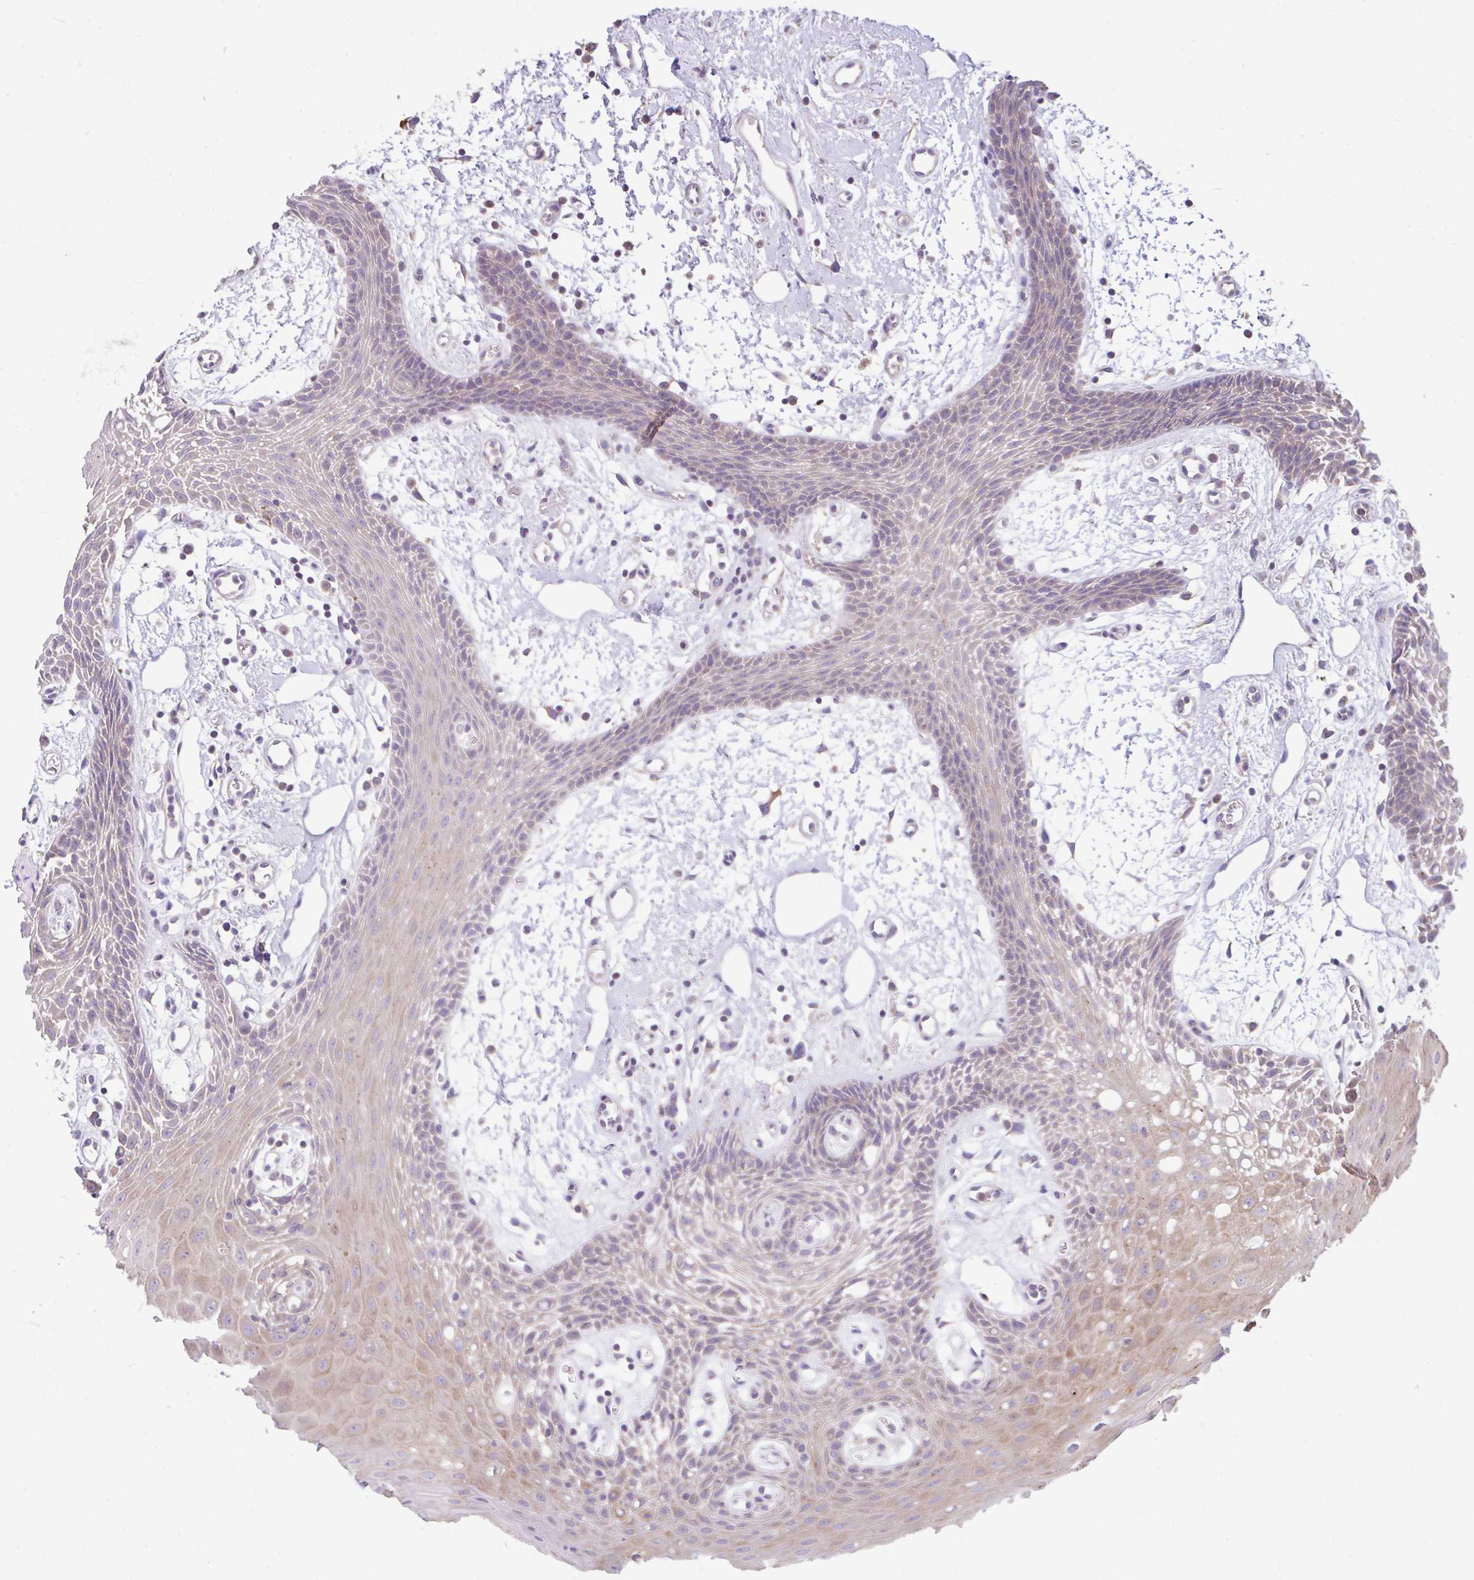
{"staining": {"intensity": "moderate", "quantity": "25%-75%", "location": "cytoplasmic/membranous"}, "tissue": "oral mucosa", "cell_type": "Squamous epithelial cells", "image_type": "normal", "snomed": [{"axis": "morphology", "description": "Normal tissue, NOS"}, {"axis": "topography", "description": "Oral tissue"}], "caption": "High-magnification brightfield microscopy of normal oral mucosa stained with DAB (3,3'-diaminobenzidine) (brown) and counterstained with hematoxylin (blue). squamous epithelial cells exhibit moderate cytoplasmic/membranous staining is identified in approximately25%-75% of cells. The staining was performed using DAB (3,3'-diaminobenzidine) to visualize the protein expression in brown, while the nuclei were stained in blue with hematoxylin (Magnification: 20x).", "gene": "RALBP1", "patient": {"sex": "female", "age": 59}}